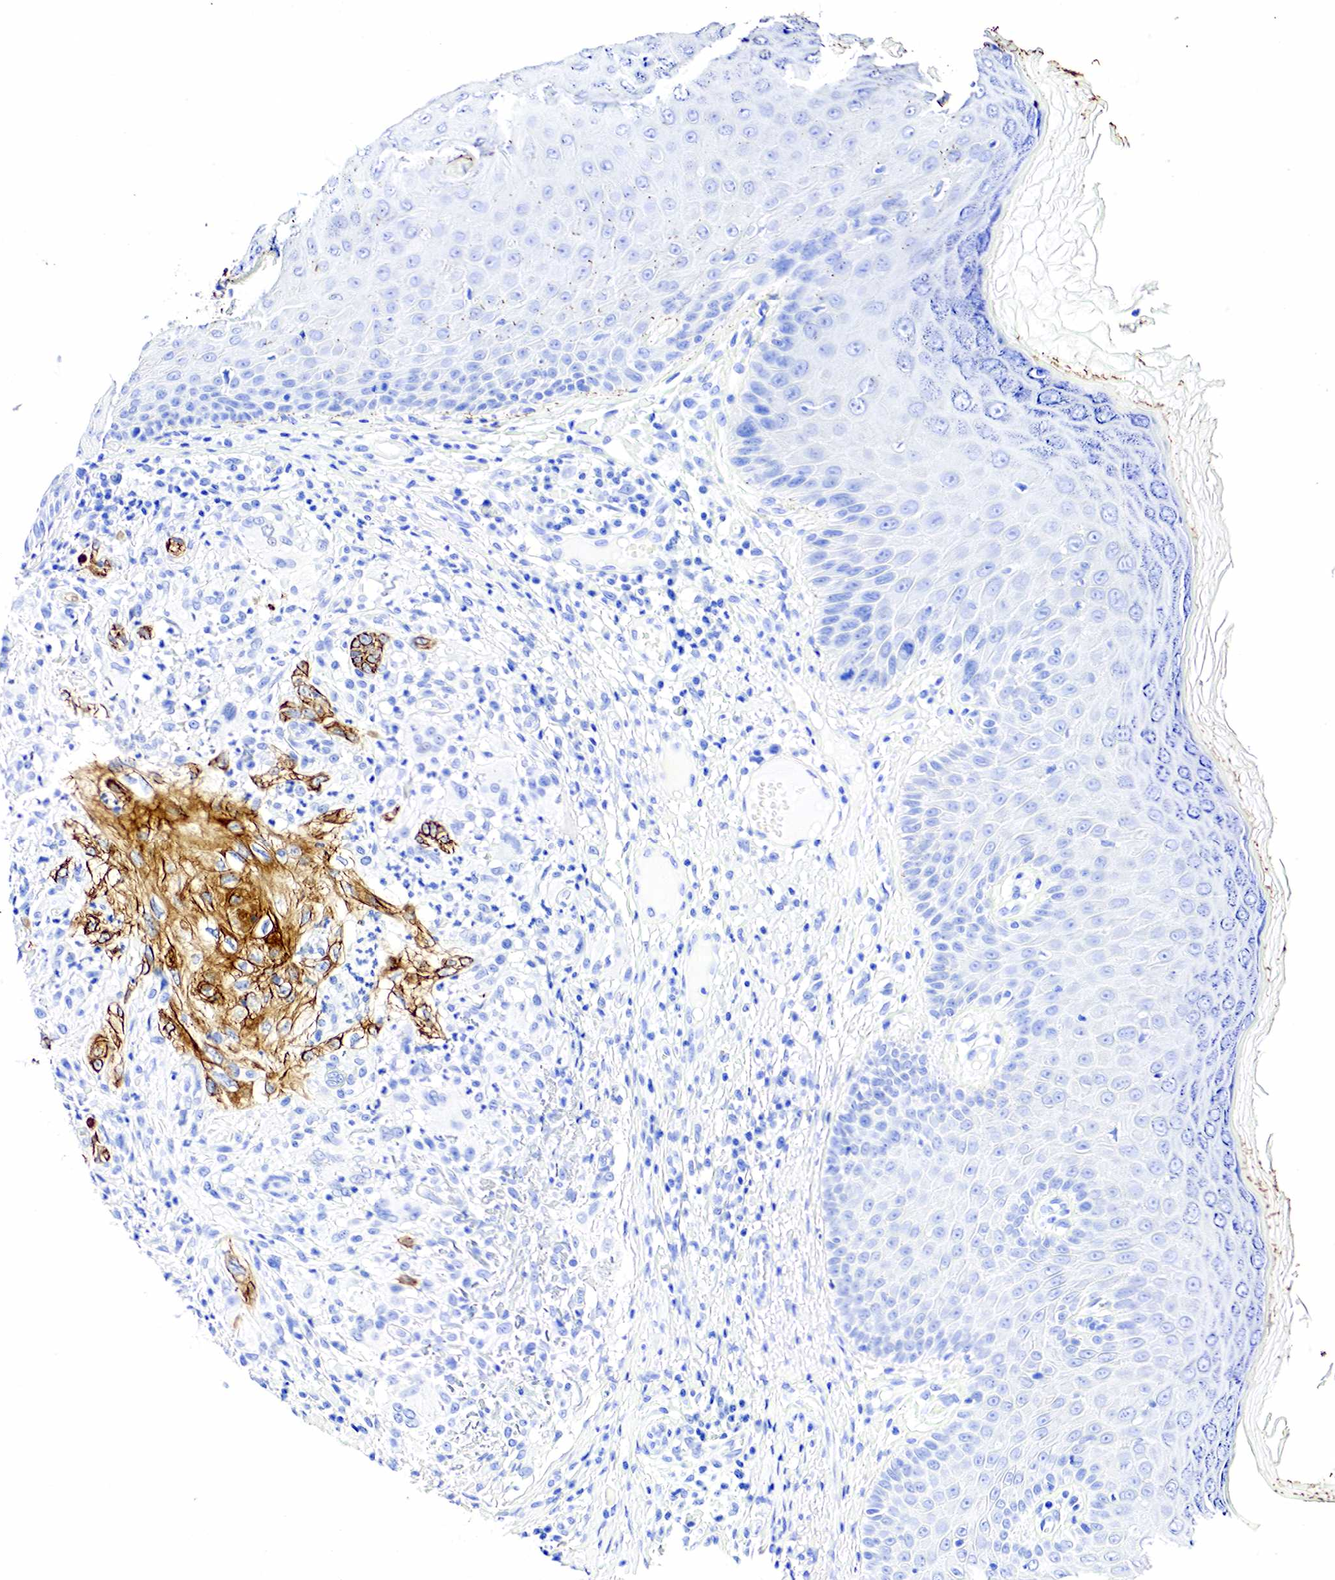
{"staining": {"intensity": "moderate", "quantity": "<25%", "location": "cytoplasmic/membranous"}, "tissue": "skin cancer", "cell_type": "Tumor cells", "image_type": "cancer", "snomed": [{"axis": "morphology", "description": "Normal tissue, NOS"}, {"axis": "morphology", "description": "Basal cell carcinoma"}, {"axis": "topography", "description": "Skin"}], "caption": "A micrograph showing moderate cytoplasmic/membranous positivity in approximately <25% of tumor cells in skin basal cell carcinoma, as visualized by brown immunohistochemical staining.", "gene": "KRT7", "patient": {"sex": "male", "age": 74}}